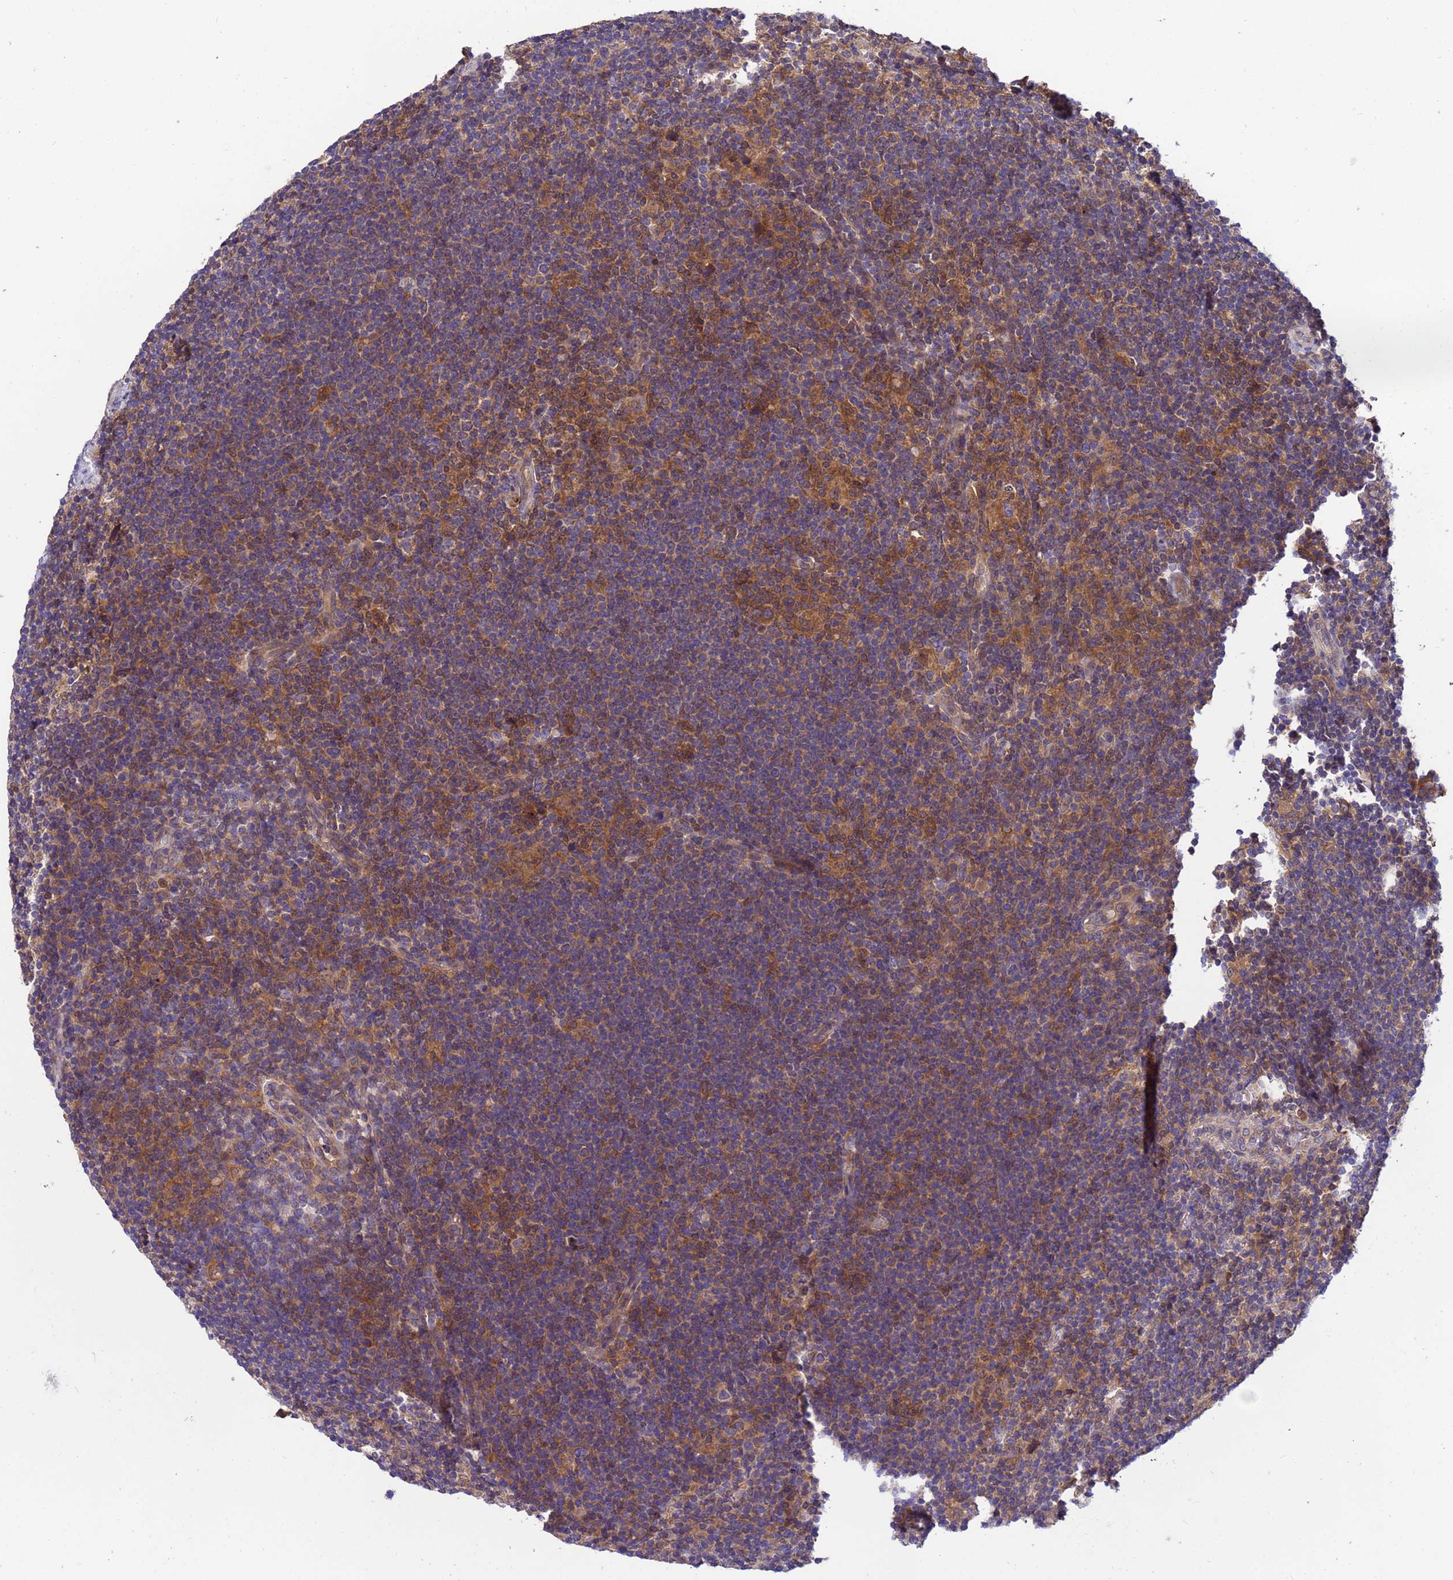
{"staining": {"intensity": "moderate", "quantity": "<25%", "location": "cytoplasmic/membranous"}, "tissue": "lymphoma", "cell_type": "Tumor cells", "image_type": "cancer", "snomed": [{"axis": "morphology", "description": "Hodgkin's disease, NOS"}, {"axis": "topography", "description": "Lymph node"}], "caption": "A high-resolution histopathology image shows immunohistochemistry (IHC) staining of Hodgkin's disease, which exhibits moderate cytoplasmic/membranous expression in approximately <25% of tumor cells.", "gene": "GET3", "patient": {"sex": "female", "age": 57}}